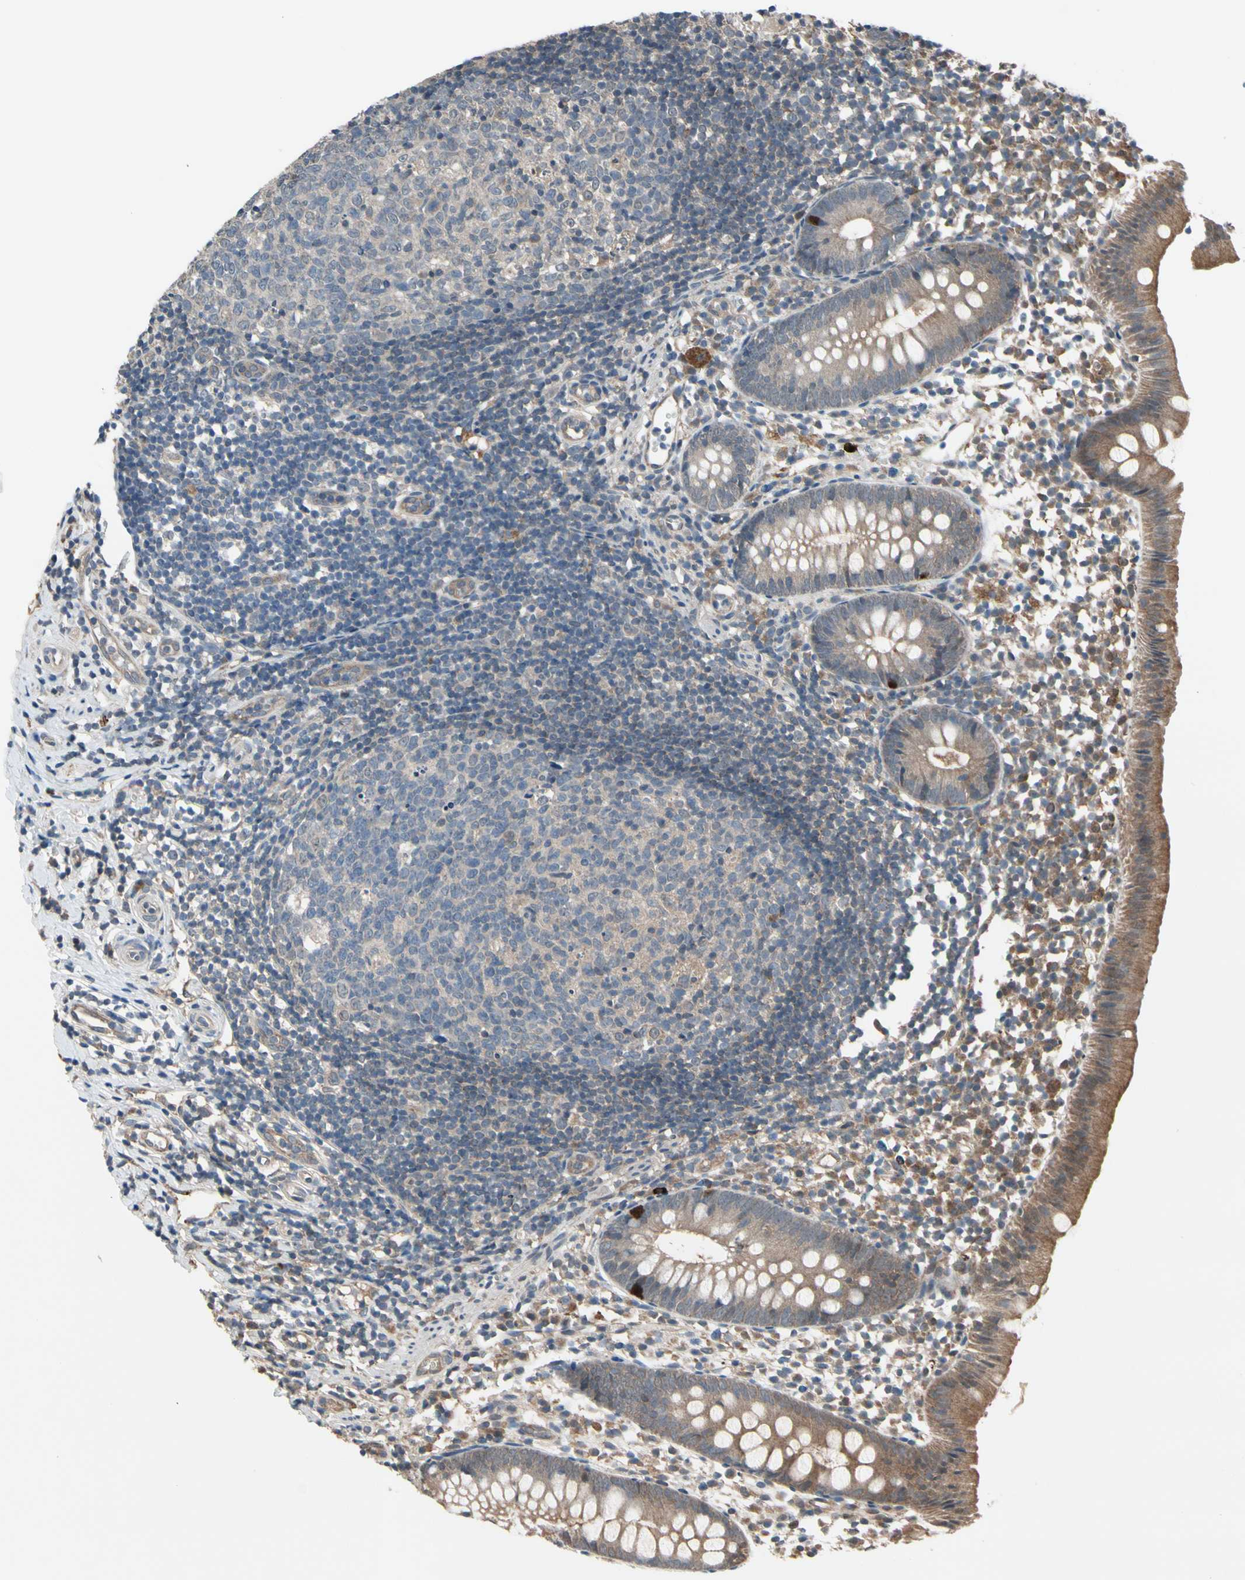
{"staining": {"intensity": "moderate", "quantity": ">75%", "location": "cytoplasmic/membranous"}, "tissue": "appendix", "cell_type": "Glandular cells", "image_type": "normal", "snomed": [{"axis": "morphology", "description": "Normal tissue, NOS"}, {"axis": "topography", "description": "Appendix"}], "caption": "Immunohistochemical staining of unremarkable appendix displays moderate cytoplasmic/membranous protein positivity in approximately >75% of glandular cells. The staining was performed using DAB, with brown indicating positive protein expression. Nuclei are stained blue with hematoxylin.", "gene": "PNPLA7", "patient": {"sex": "female", "age": 20}}